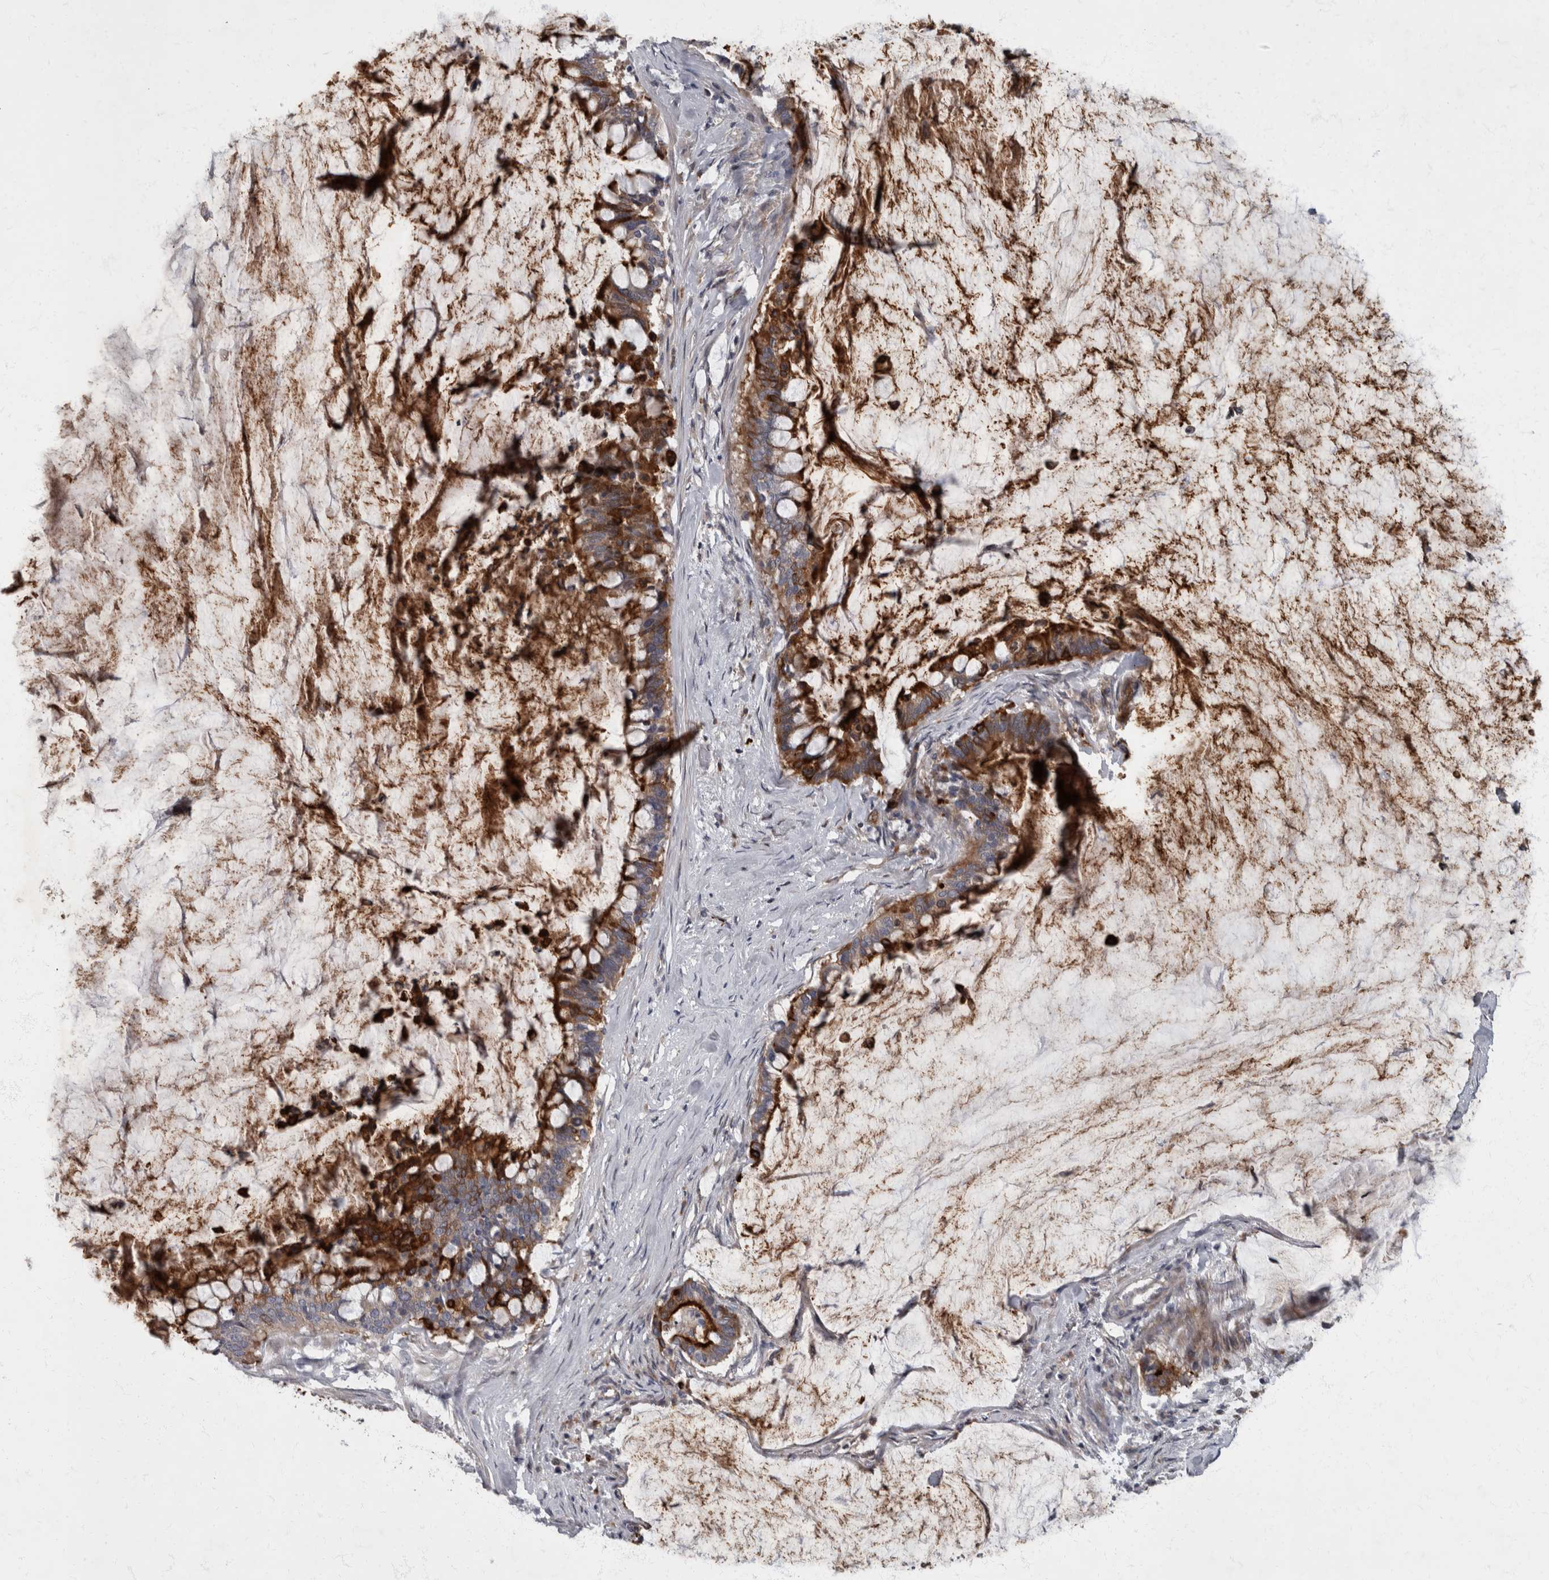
{"staining": {"intensity": "strong", "quantity": ">75%", "location": "cytoplasmic/membranous"}, "tissue": "pancreatic cancer", "cell_type": "Tumor cells", "image_type": "cancer", "snomed": [{"axis": "morphology", "description": "Adenocarcinoma, NOS"}, {"axis": "topography", "description": "Pancreas"}], "caption": "A high-resolution micrograph shows immunohistochemistry staining of adenocarcinoma (pancreatic), which exhibits strong cytoplasmic/membranous staining in about >75% of tumor cells.", "gene": "CDC42BPG", "patient": {"sex": "male", "age": 41}}